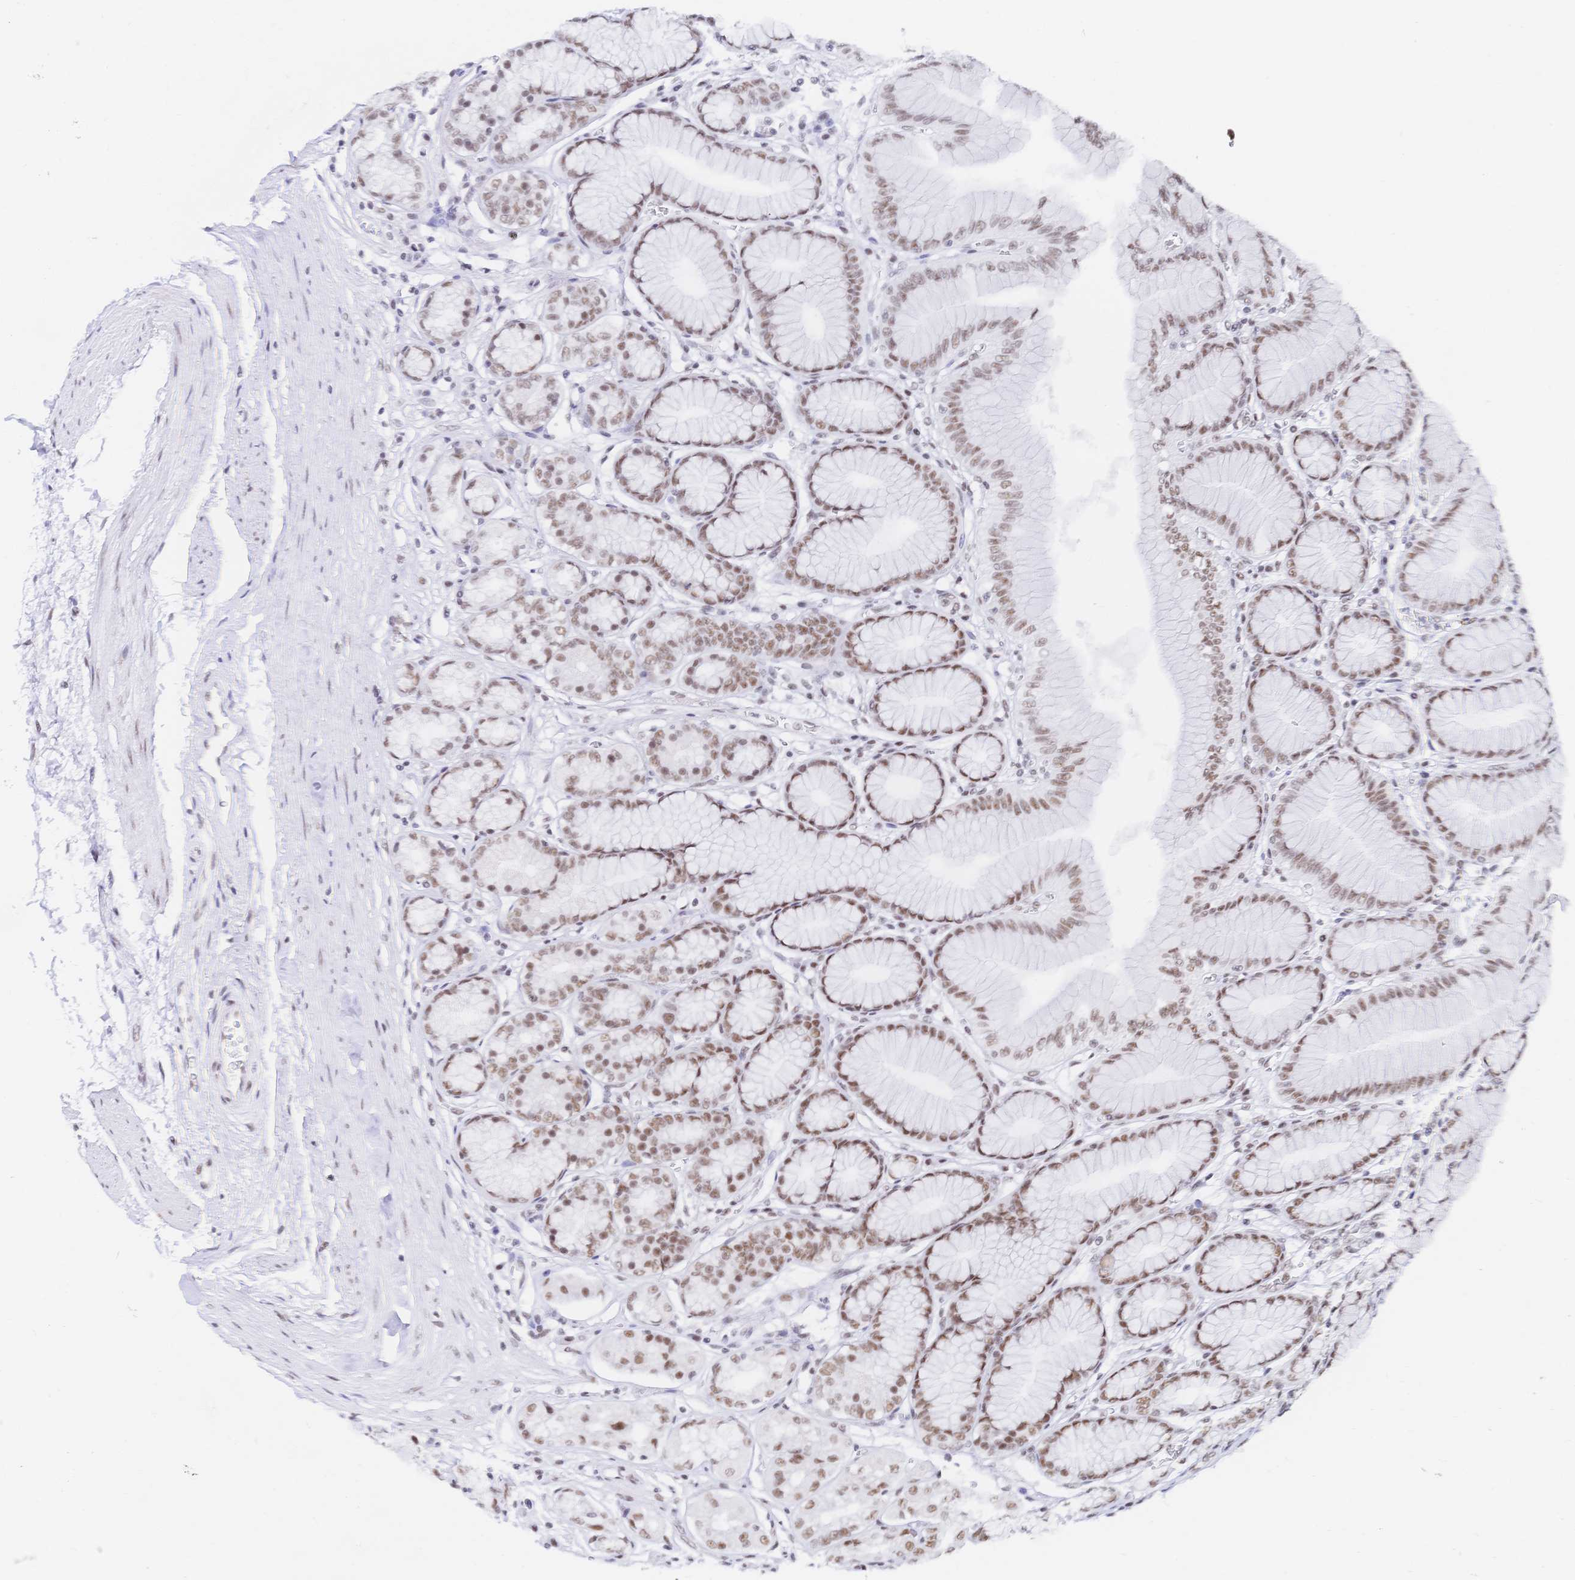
{"staining": {"intensity": "moderate", "quantity": ">75%", "location": "nuclear"}, "tissue": "stomach", "cell_type": "Glandular cells", "image_type": "normal", "snomed": [{"axis": "morphology", "description": "Normal tissue, NOS"}, {"axis": "topography", "description": "Stomach"}, {"axis": "topography", "description": "Stomach, lower"}], "caption": "Immunohistochemical staining of unremarkable stomach displays medium levels of moderate nuclear positivity in approximately >75% of glandular cells.", "gene": "SRSF1", "patient": {"sex": "male", "age": 76}}